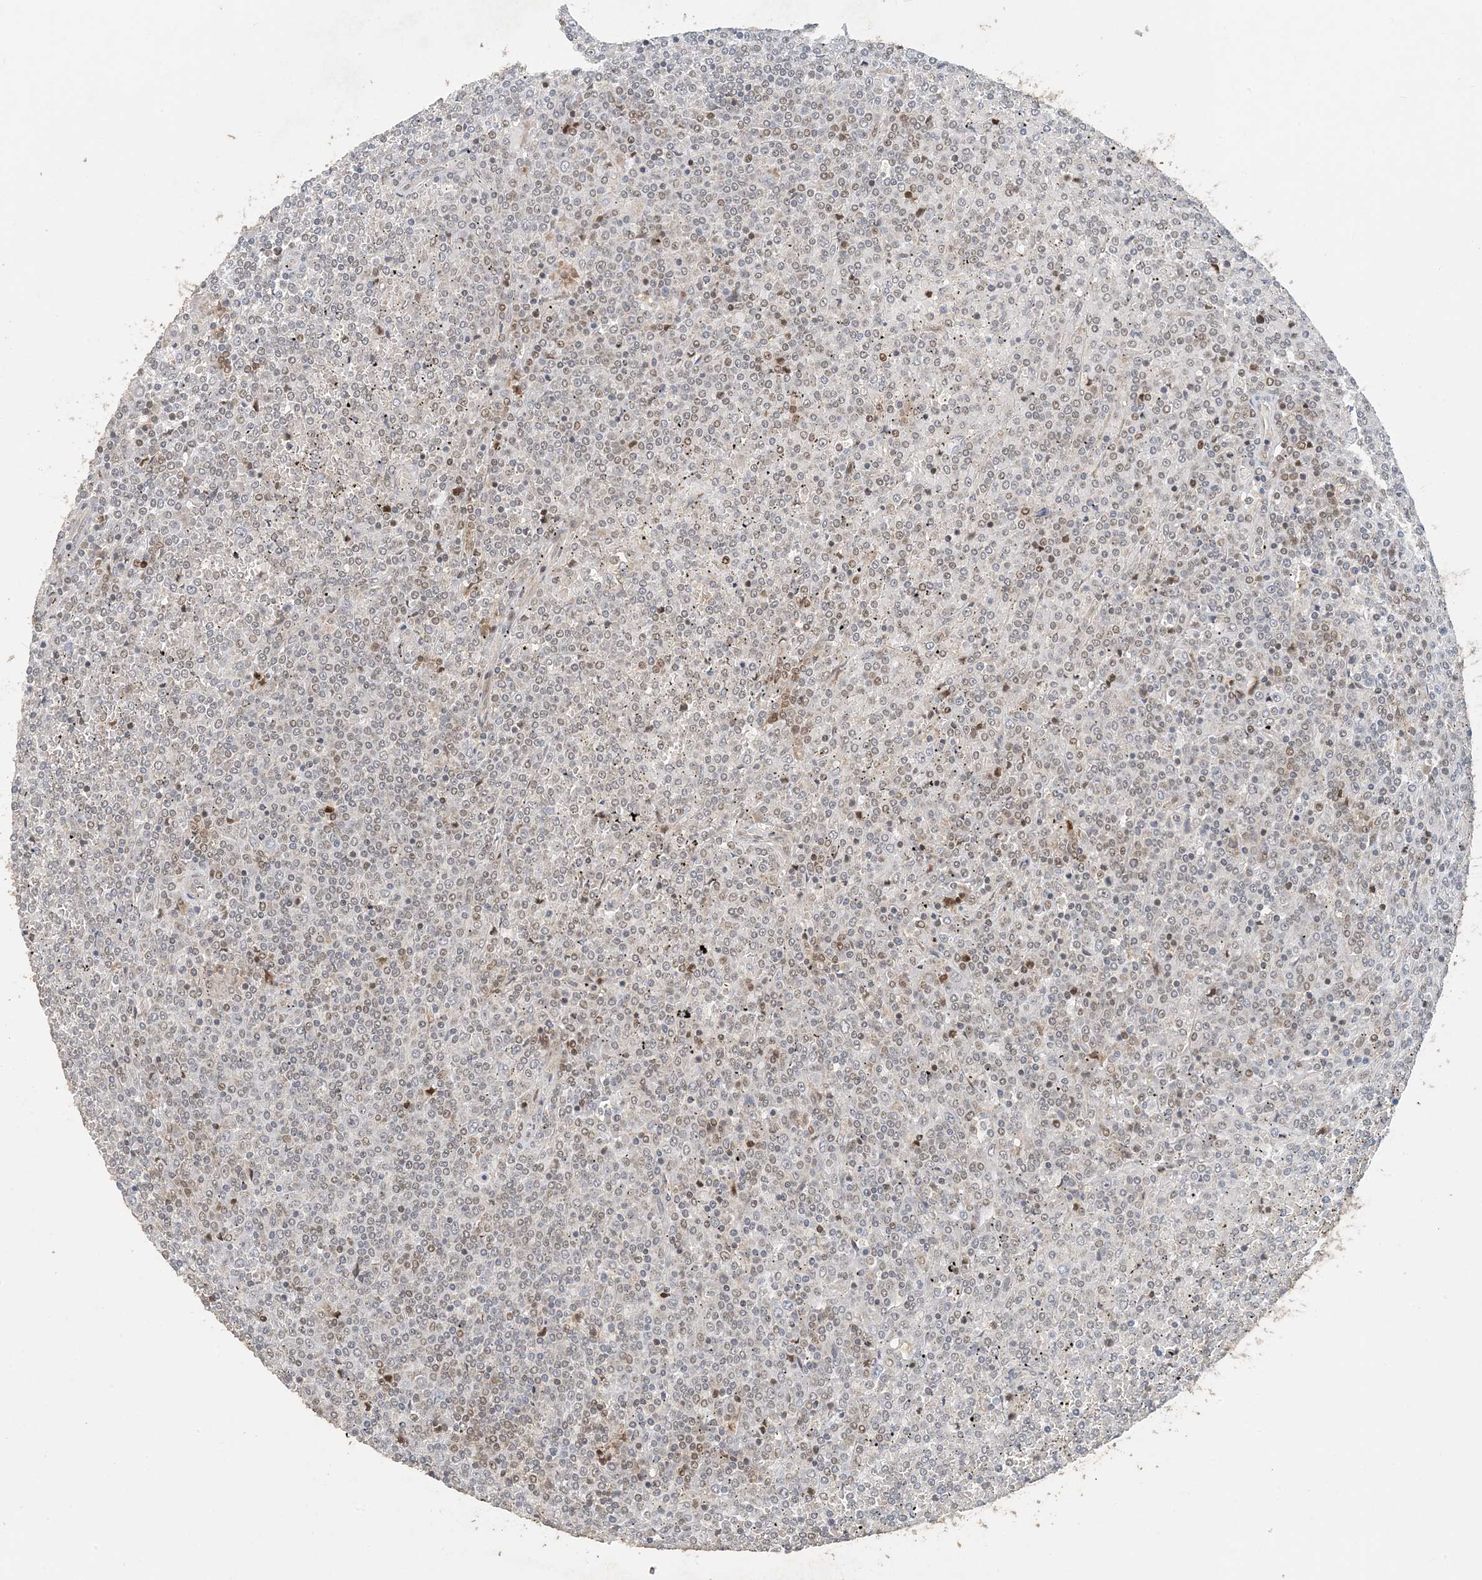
{"staining": {"intensity": "weak", "quantity": "25%-75%", "location": "nuclear"}, "tissue": "lymphoma", "cell_type": "Tumor cells", "image_type": "cancer", "snomed": [{"axis": "morphology", "description": "Malignant lymphoma, non-Hodgkin's type, Low grade"}, {"axis": "topography", "description": "Spleen"}], "caption": "Protein staining demonstrates weak nuclear positivity in about 25%-75% of tumor cells in malignant lymphoma, non-Hodgkin's type (low-grade).", "gene": "ATP13A2", "patient": {"sex": "female", "age": 19}}